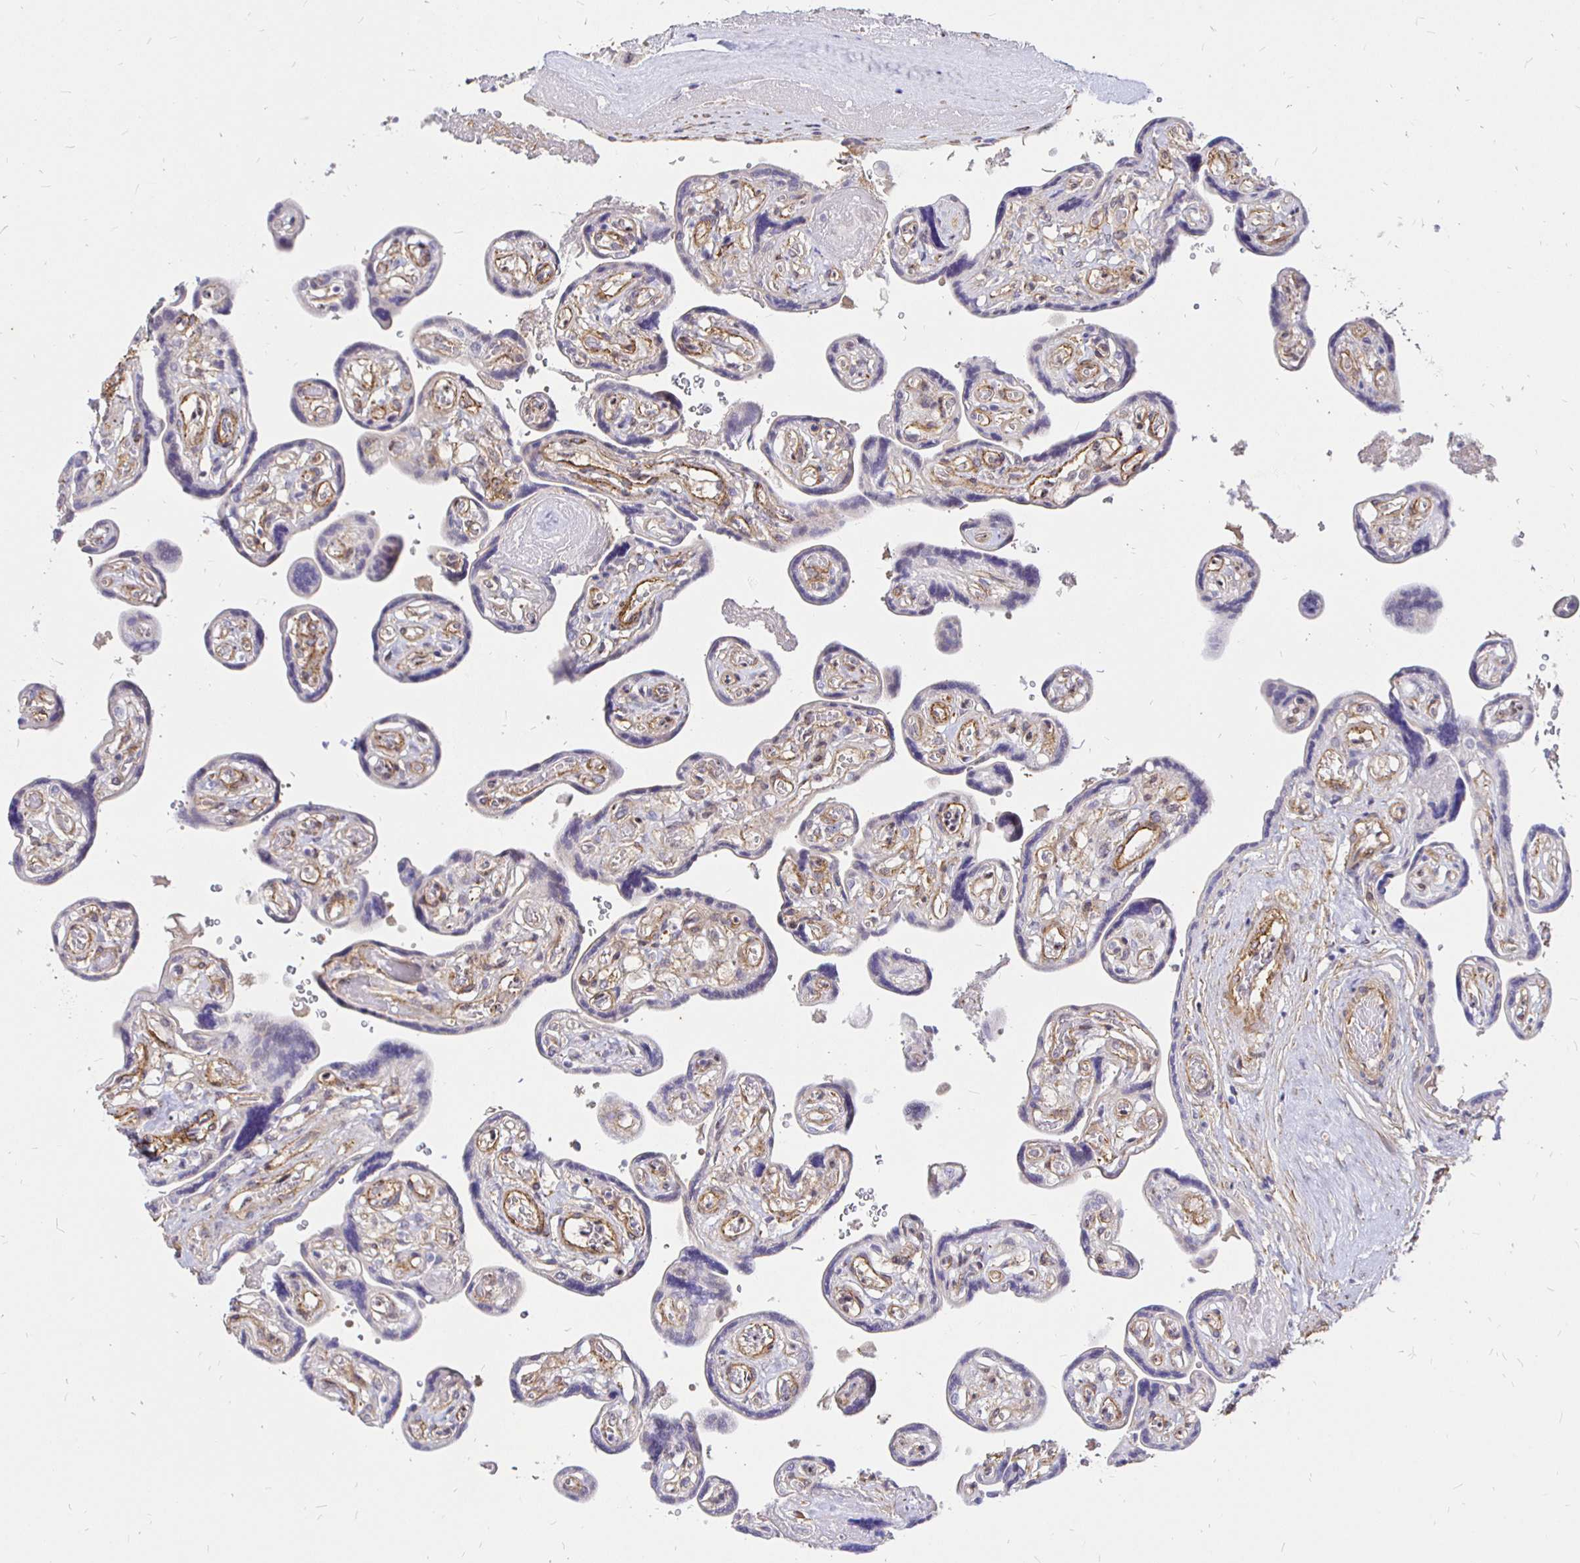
{"staining": {"intensity": "negative", "quantity": "none", "location": "none"}, "tissue": "placenta", "cell_type": "Trophoblastic cells", "image_type": "normal", "snomed": [{"axis": "morphology", "description": "Normal tissue, NOS"}, {"axis": "topography", "description": "Placenta"}], "caption": "The photomicrograph exhibits no significant staining in trophoblastic cells of placenta.", "gene": "PALM2AKAP2", "patient": {"sex": "female", "age": 32}}